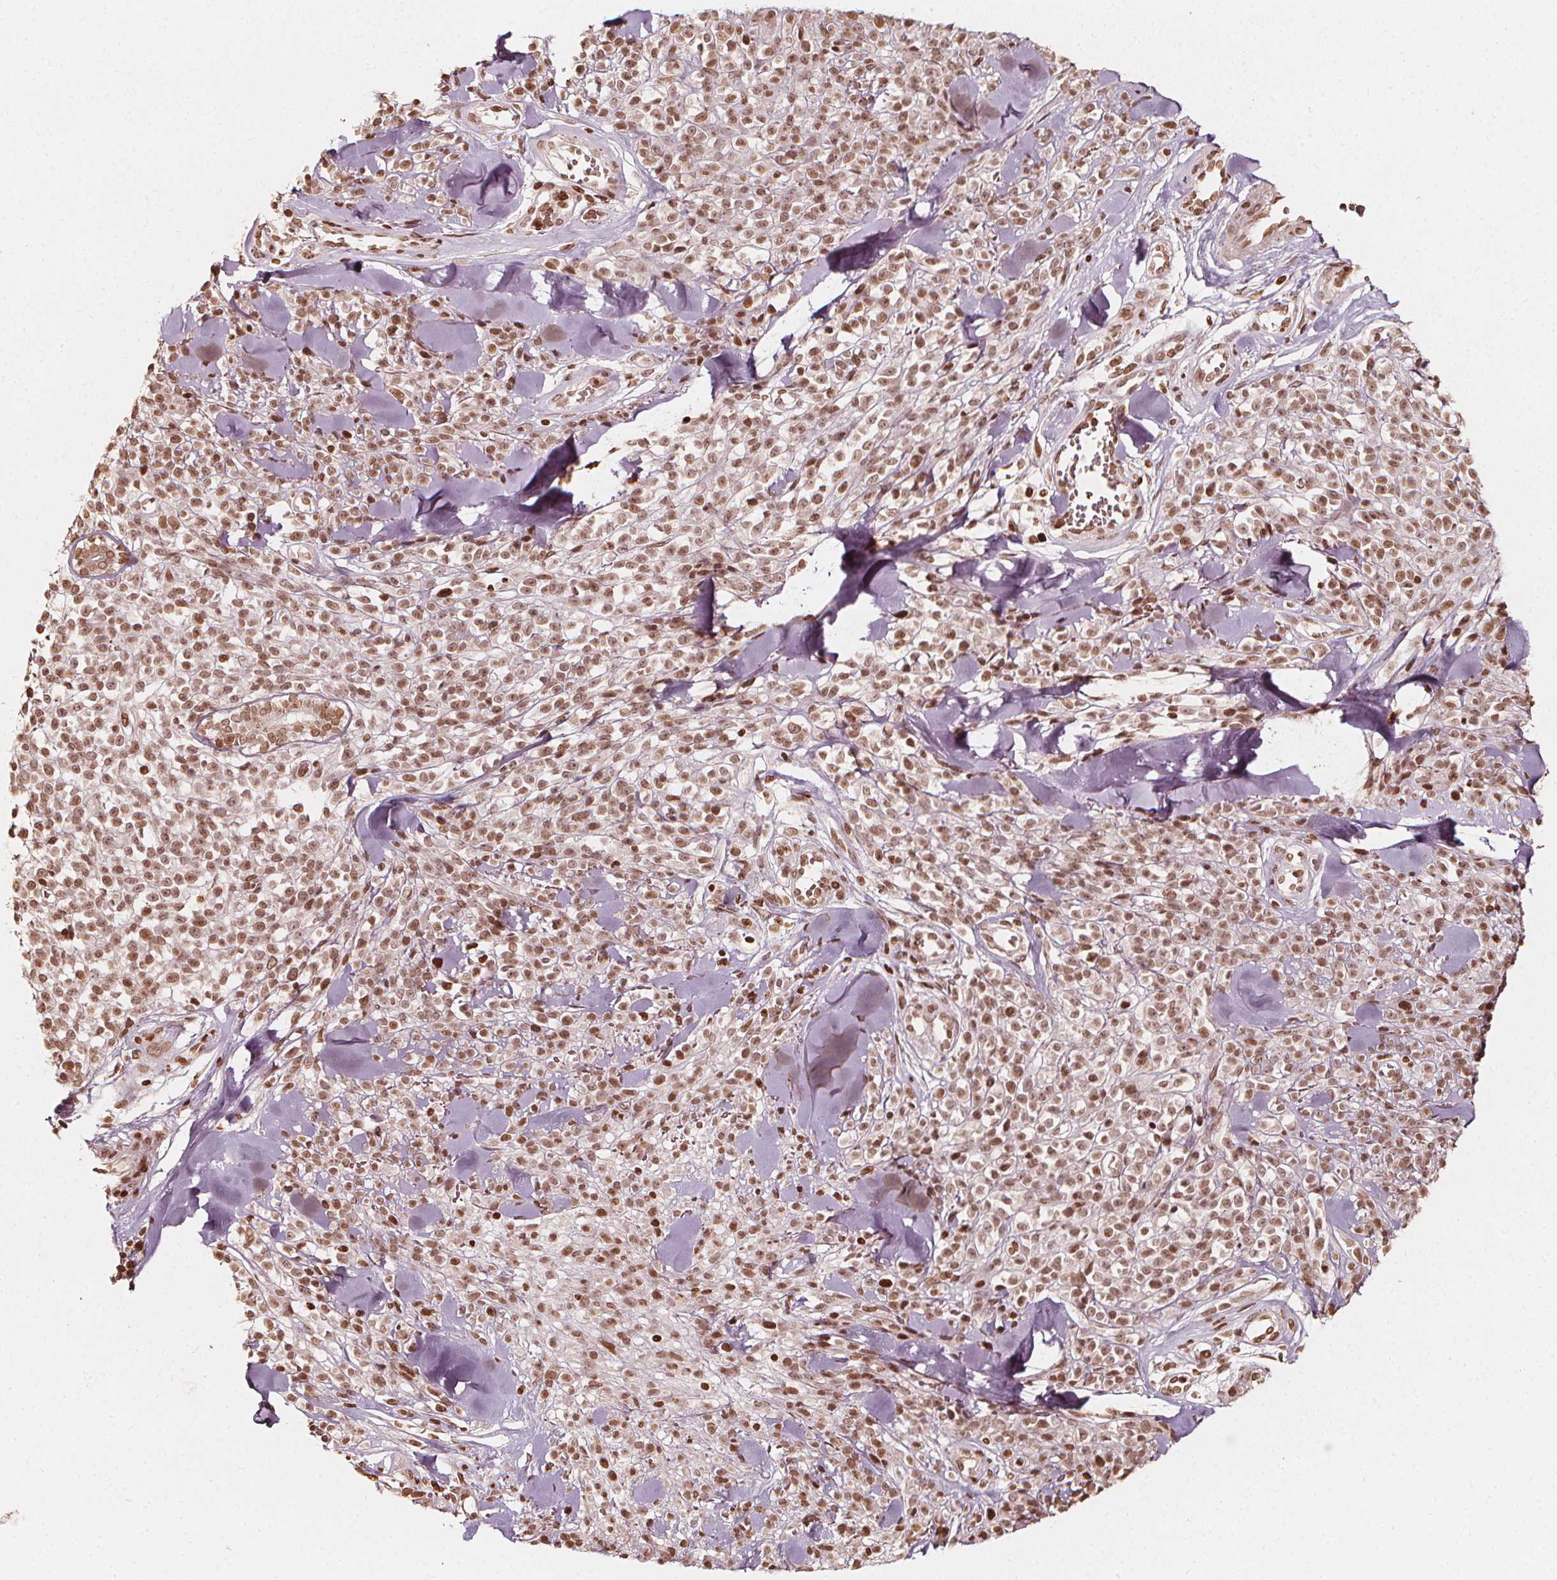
{"staining": {"intensity": "moderate", "quantity": ">75%", "location": "nuclear"}, "tissue": "melanoma", "cell_type": "Tumor cells", "image_type": "cancer", "snomed": [{"axis": "morphology", "description": "Malignant melanoma, NOS"}, {"axis": "topography", "description": "Skin"}, {"axis": "topography", "description": "Skin of trunk"}], "caption": "The immunohistochemical stain highlights moderate nuclear staining in tumor cells of malignant melanoma tissue.", "gene": "H3C14", "patient": {"sex": "male", "age": 74}}